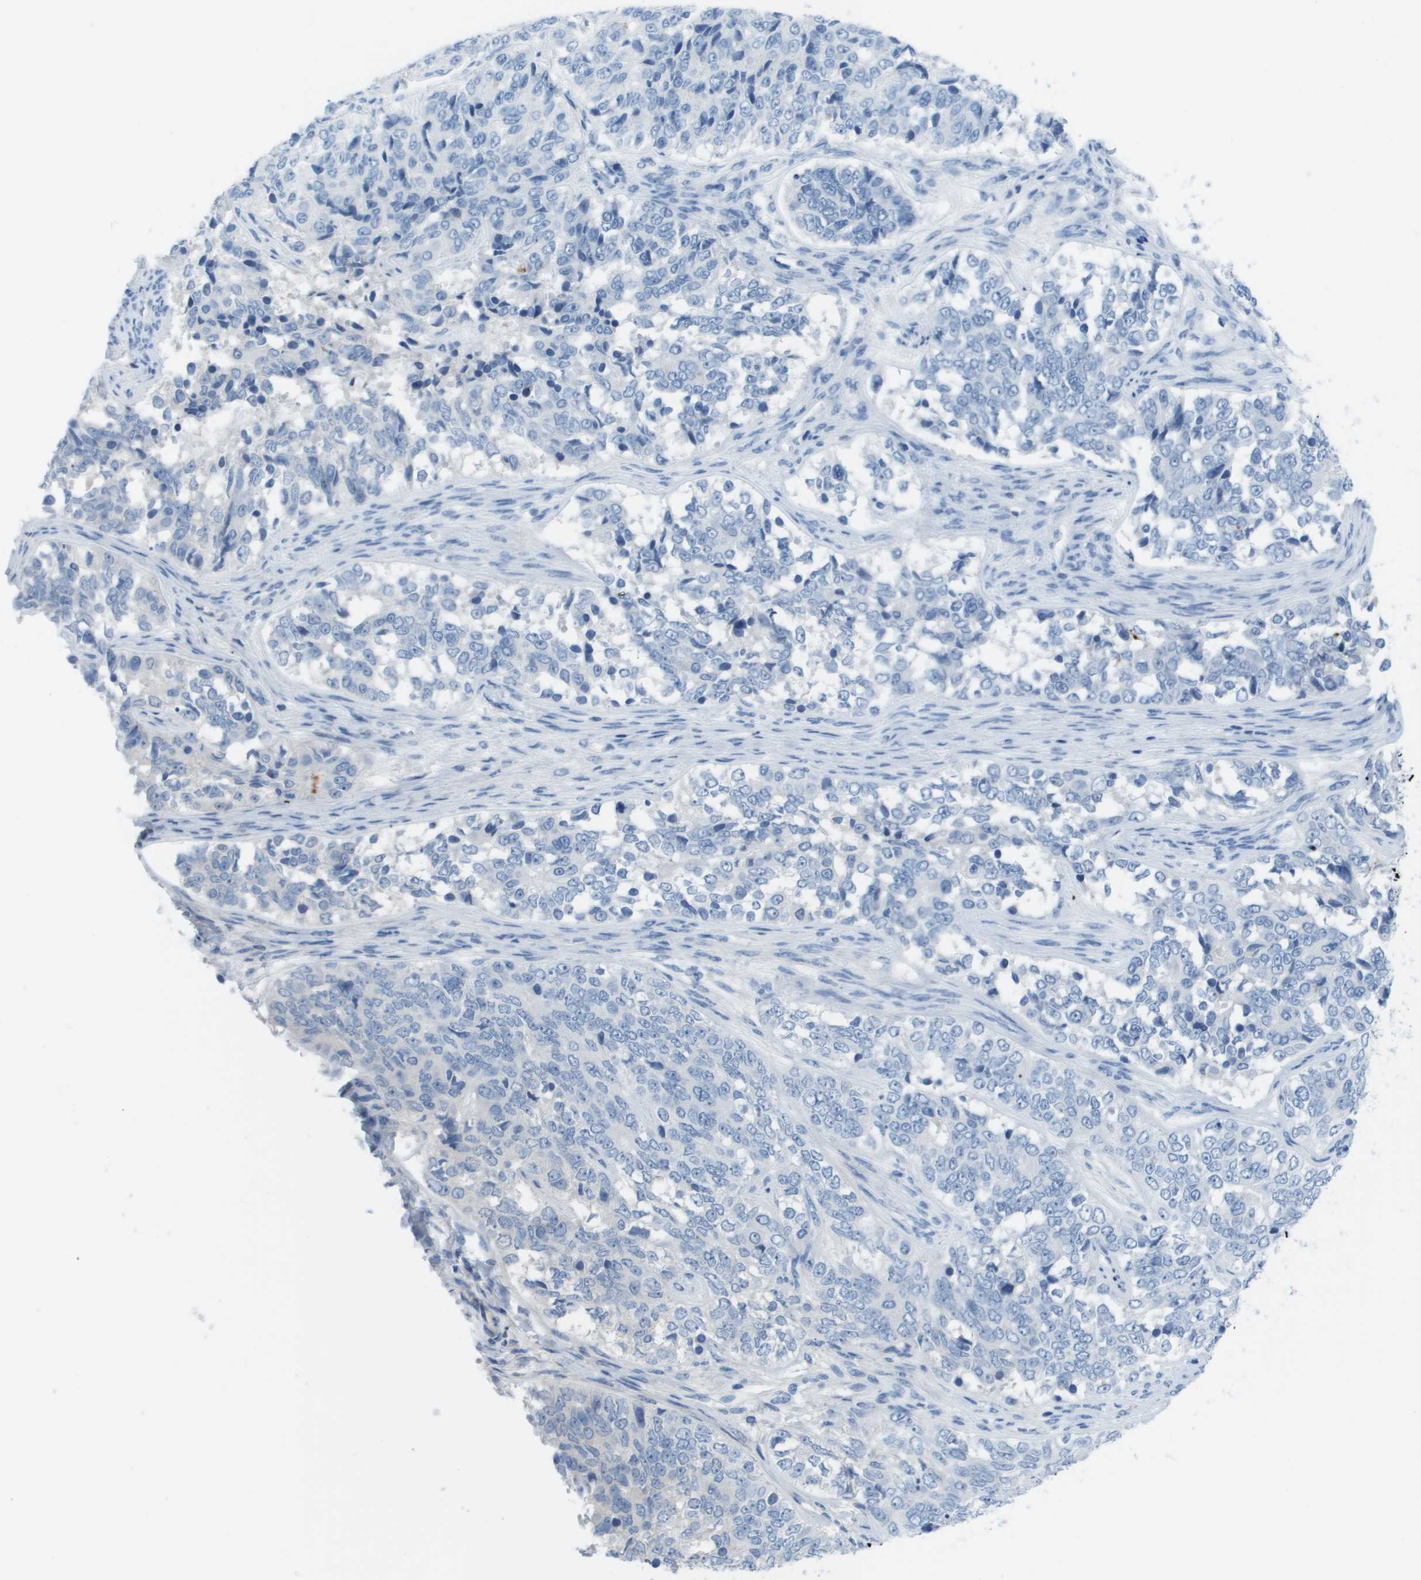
{"staining": {"intensity": "negative", "quantity": "none", "location": "none"}, "tissue": "ovarian cancer", "cell_type": "Tumor cells", "image_type": "cancer", "snomed": [{"axis": "morphology", "description": "Carcinoma, endometroid"}, {"axis": "topography", "description": "Ovary"}], "caption": "A micrograph of ovarian cancer stained for a protein displays no brown staining in tumor cells. The staining is performed using DAB brown chromogen with nuclei counter-stained in using hematoxylin.", "gene": "GPR18", "patient": {"sex": "female", "age": 51}}